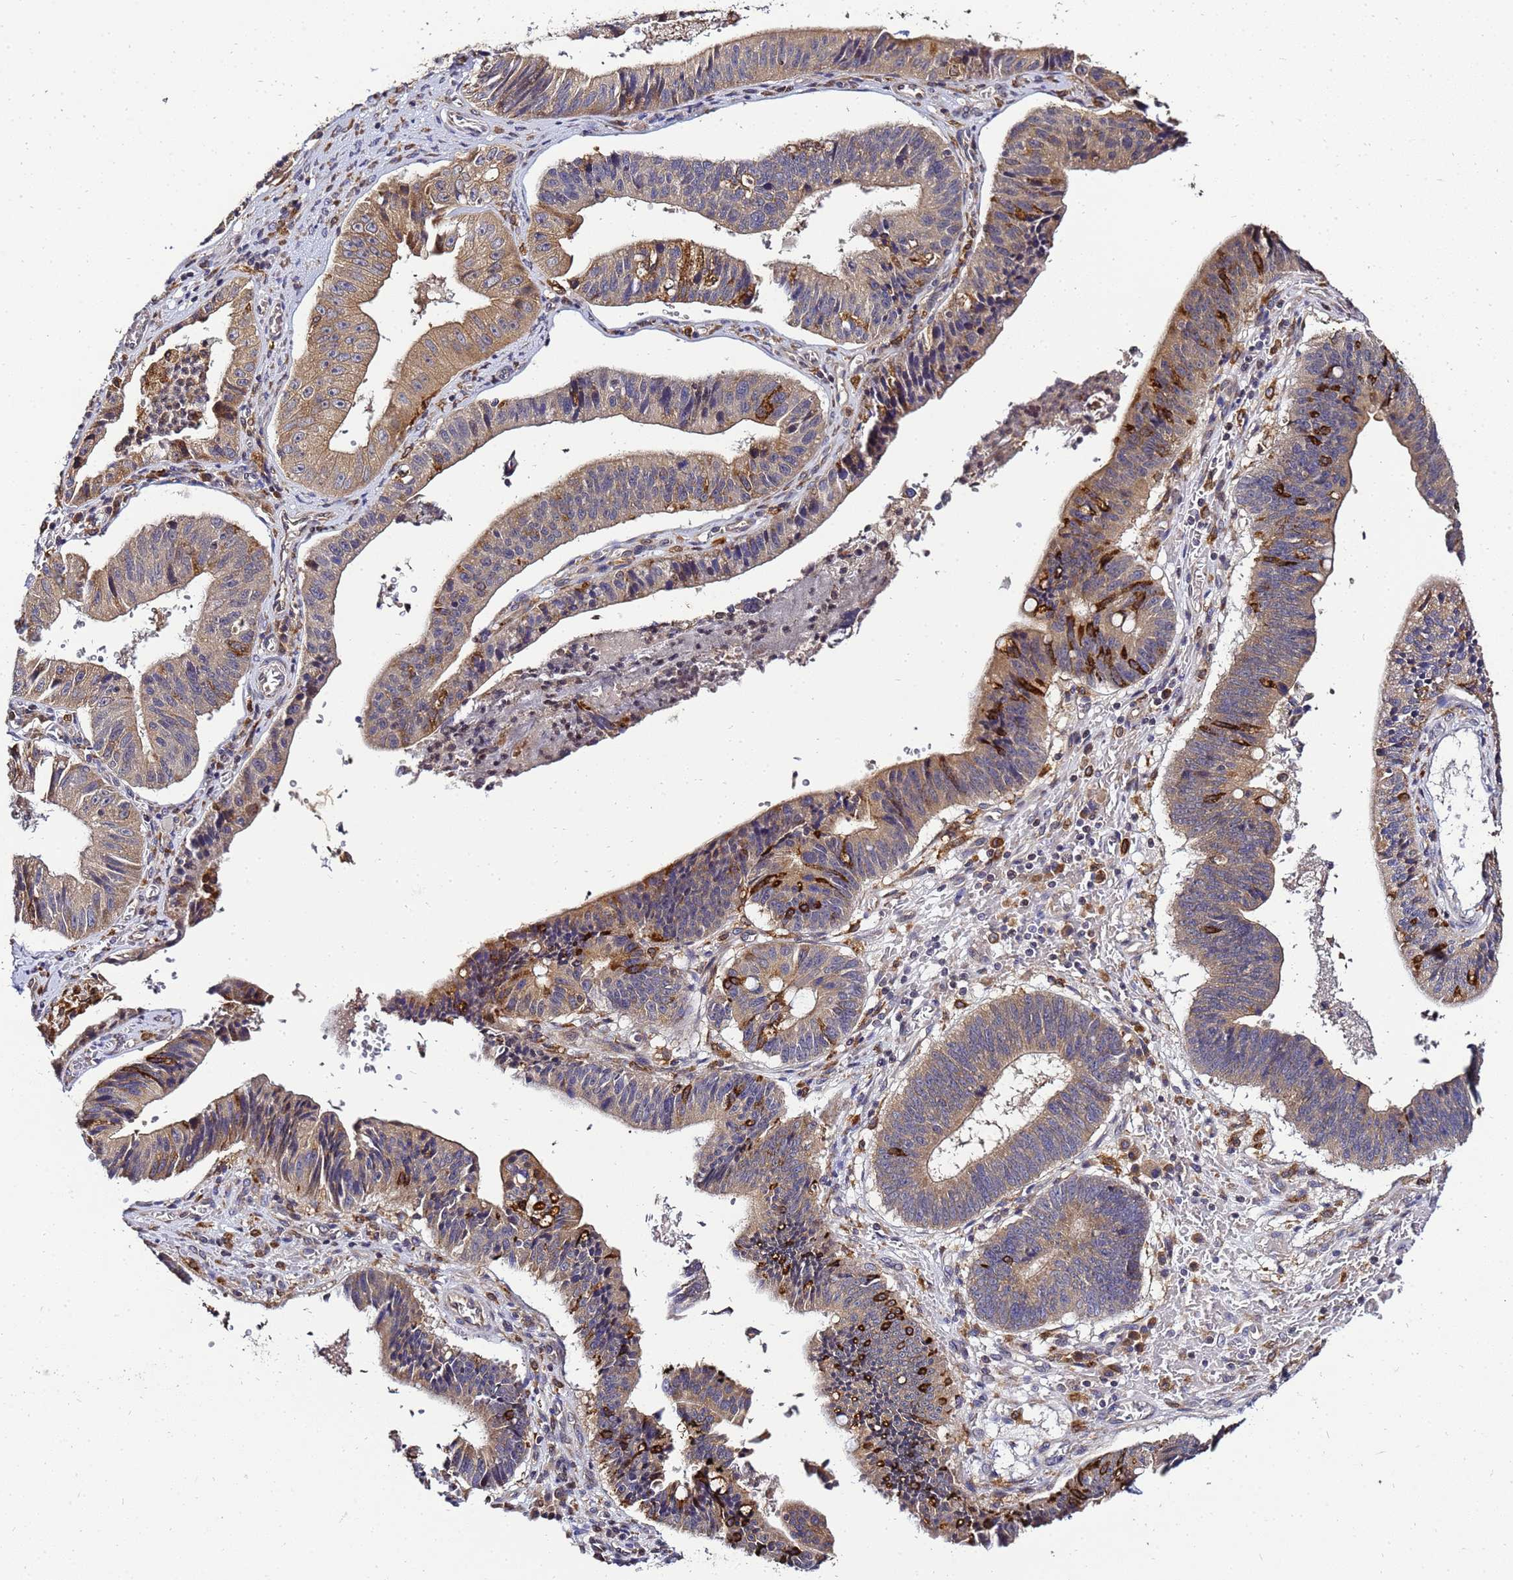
{"staining": {"intensity": "moderate", "quantity": ">75%", "location": "cytoplasmic/membranous"}, "tissue": "stomach cancer", "cell_type": "Tumor cells", "image_type": "cancer", "snomed": [{"axis": "morphology", "description": "Adenocarcinoma, NOS"}, {"axis": "topography", "description": "Stomach"}], "caption": "A histopathology image of stomach cancer (adenocarcinoma) stained for a protein reveals moderate cytoplasmic/membranous brown staining in tumor cells.", "gene": "ADPGK", "patient": {"sex": "male", "age": 59}}